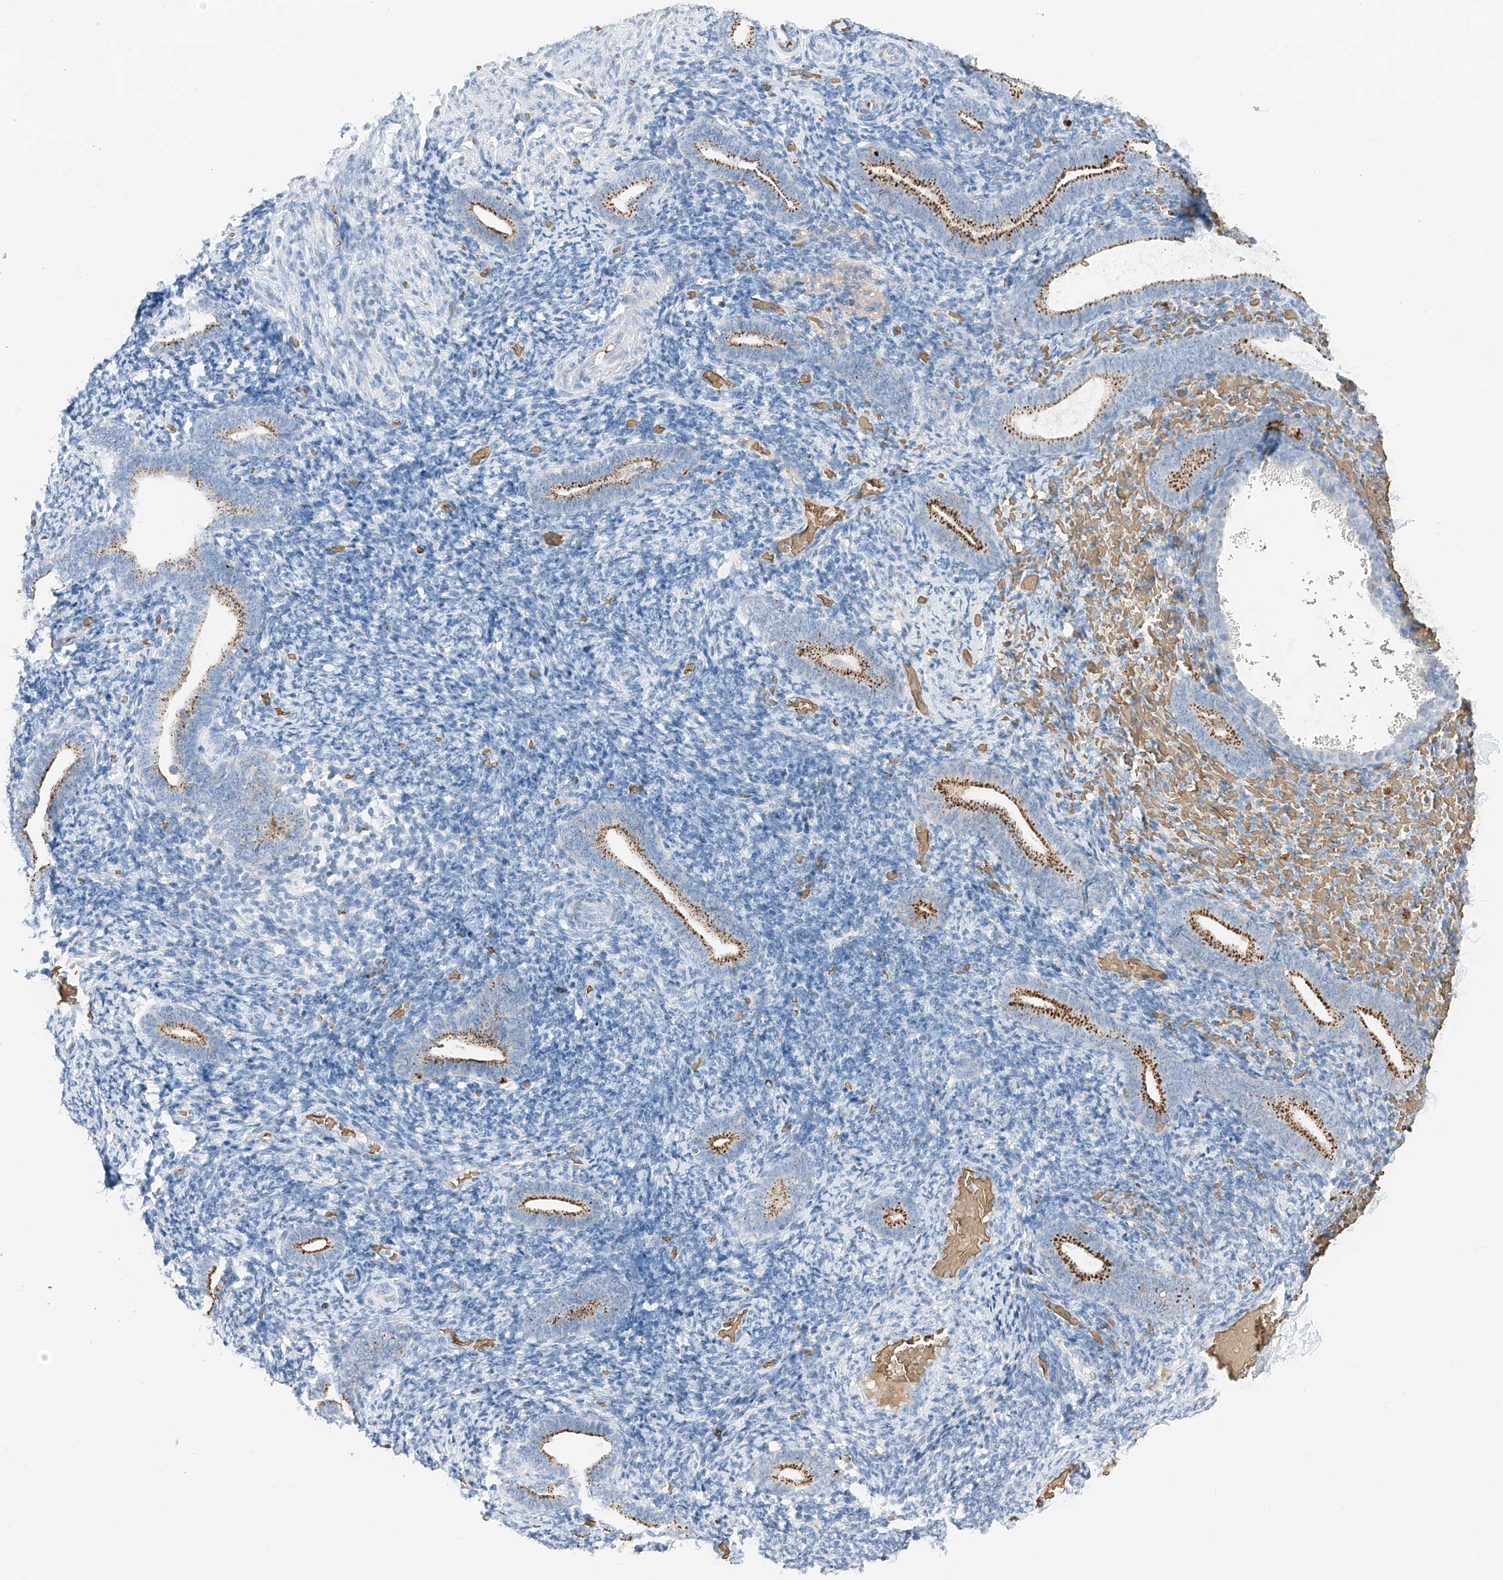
{"staining": {"intensity": "weak", "quantity": "<25%", "location": "cytoplasmic/membranous"}, "tissue": "endometrium", "cell_type": "Cells in endometrial stroma", "image_type": "normal", "snomed": [{"axis": "morphology", "description": "Normal tissue, NOS"}, {"axis": "topography", "description": "Endometrium"}], "caption": "DAB (3,3'-diaminobenzidine) immunohistochemical staining of normal human endometrium exhibits no significant staining in cells in endometrial stroma. (DAB immunohistochemistry, high magnification).", "gene": "PRSS23", "patient": {"sex": "female", "age": 51}}